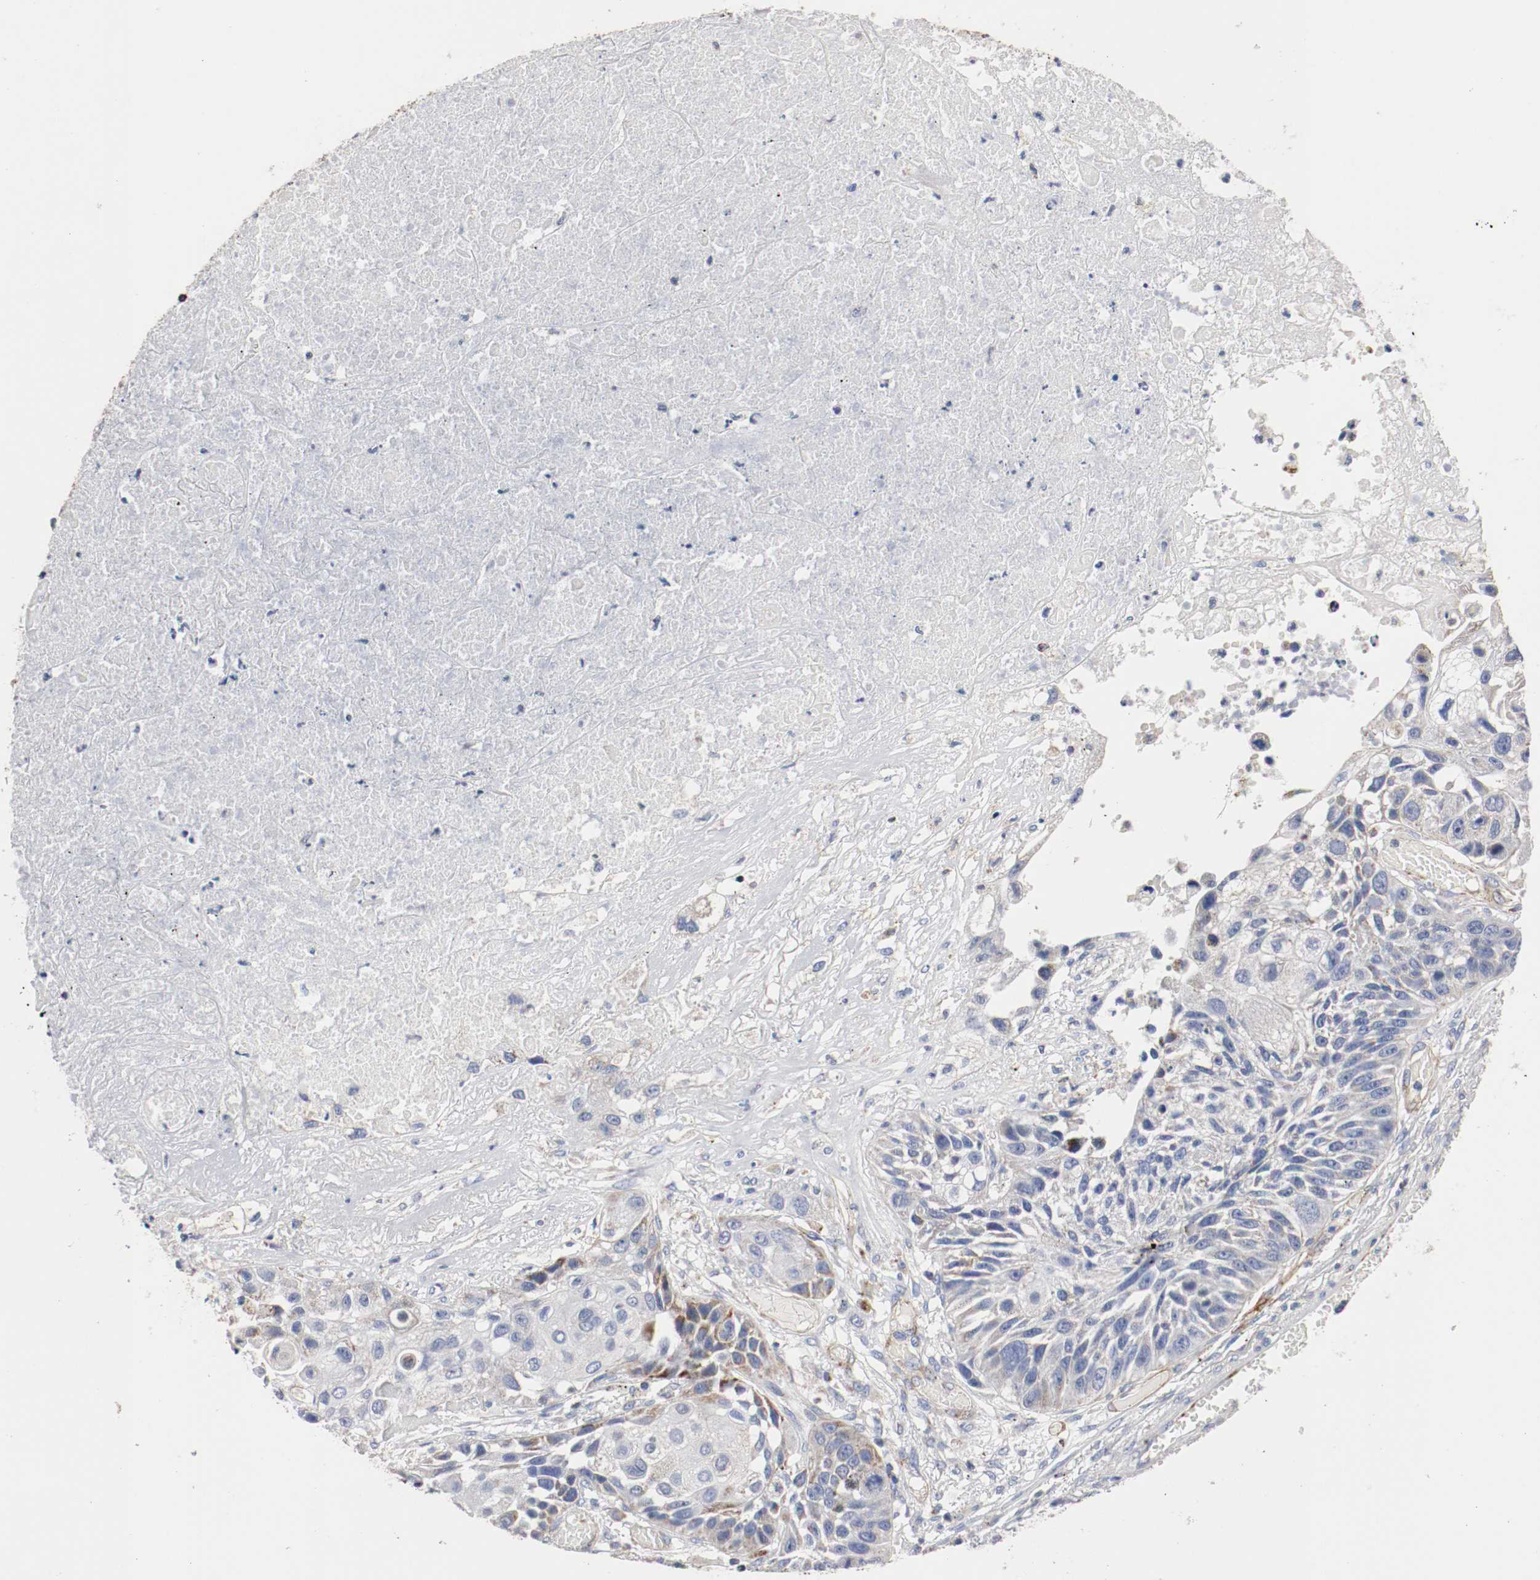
{"staining": {"intensity": "moderate", "quantity": "<25%", "location": "cytoplasmic/membranous"}, "tissue": "lung cancer", "cell_type": "Tumor cells", "image_type": "cancer", "snomed": [{"axis": "morphology", "description": "Squamous cell carcinoma, NOS"}, {"axis": "topography", "description": "Lung"}], "caption": "This is a micrograph of immunohistochemistry staining of lung cancer, which shows moderate positivity in the cytoplasmic/membranous of tumor cells.", "gene": "TUBD1", "patient": {"sex": "male", "age": 71}}